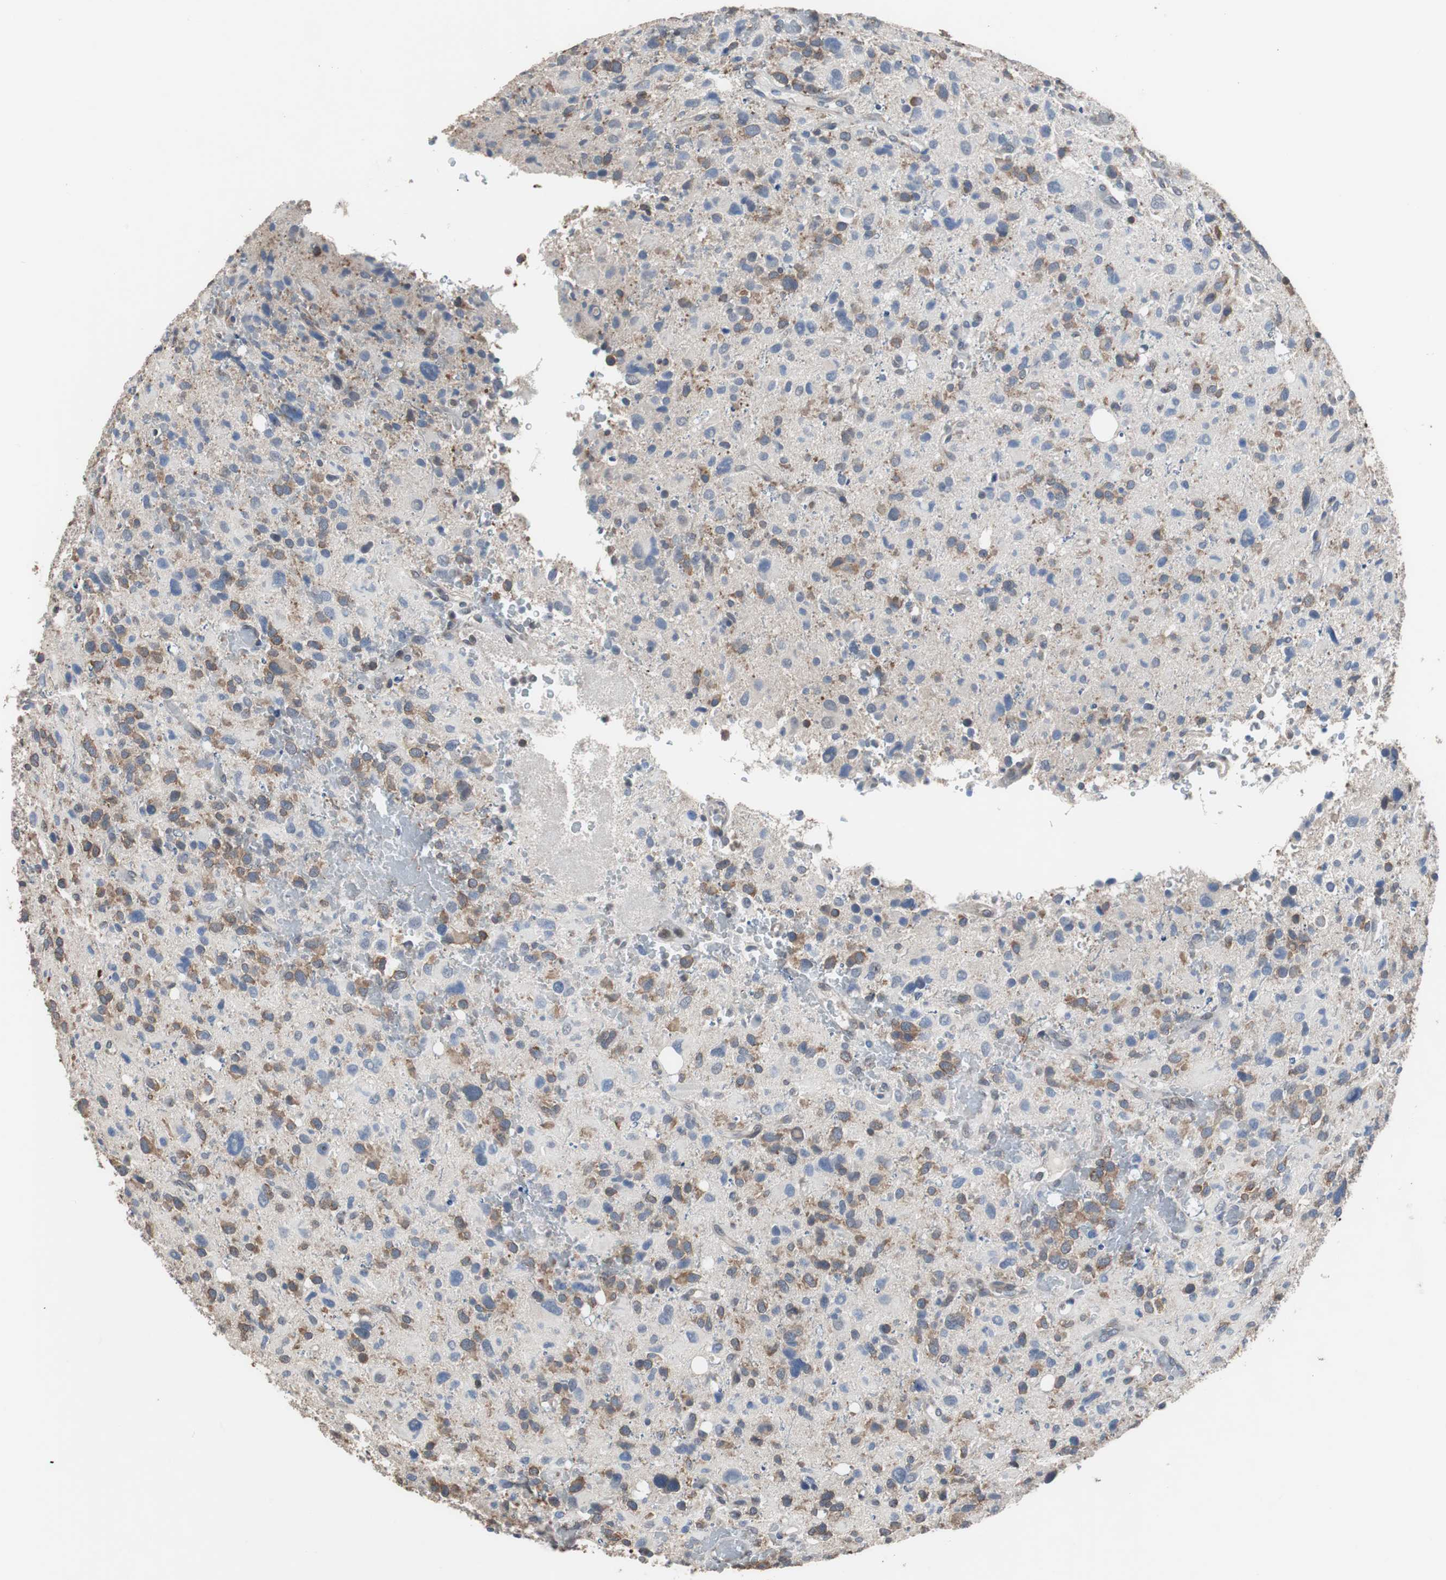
{"staining": {"intensity": "moderate", "quantity": "25%-75%", "location": "cytoplasmic/membranous"}, "tissue": "glioma", "cell_type": "Tumor cells", "image_type": "cancer", "snomed": [{"axis": "morphology", "description": "Glioma, malignant, High grade"}, {"axis": "topography", "description": "Brain"}], "caption": "IHC (DAB) staining of human malignant glioma (high-grade) reveals moderate cytoplasmic/membranous protein expression in about 25%-75% of tumor cells.", "gene": "USP10", "patient": {"sex": "male", "age": 48}}